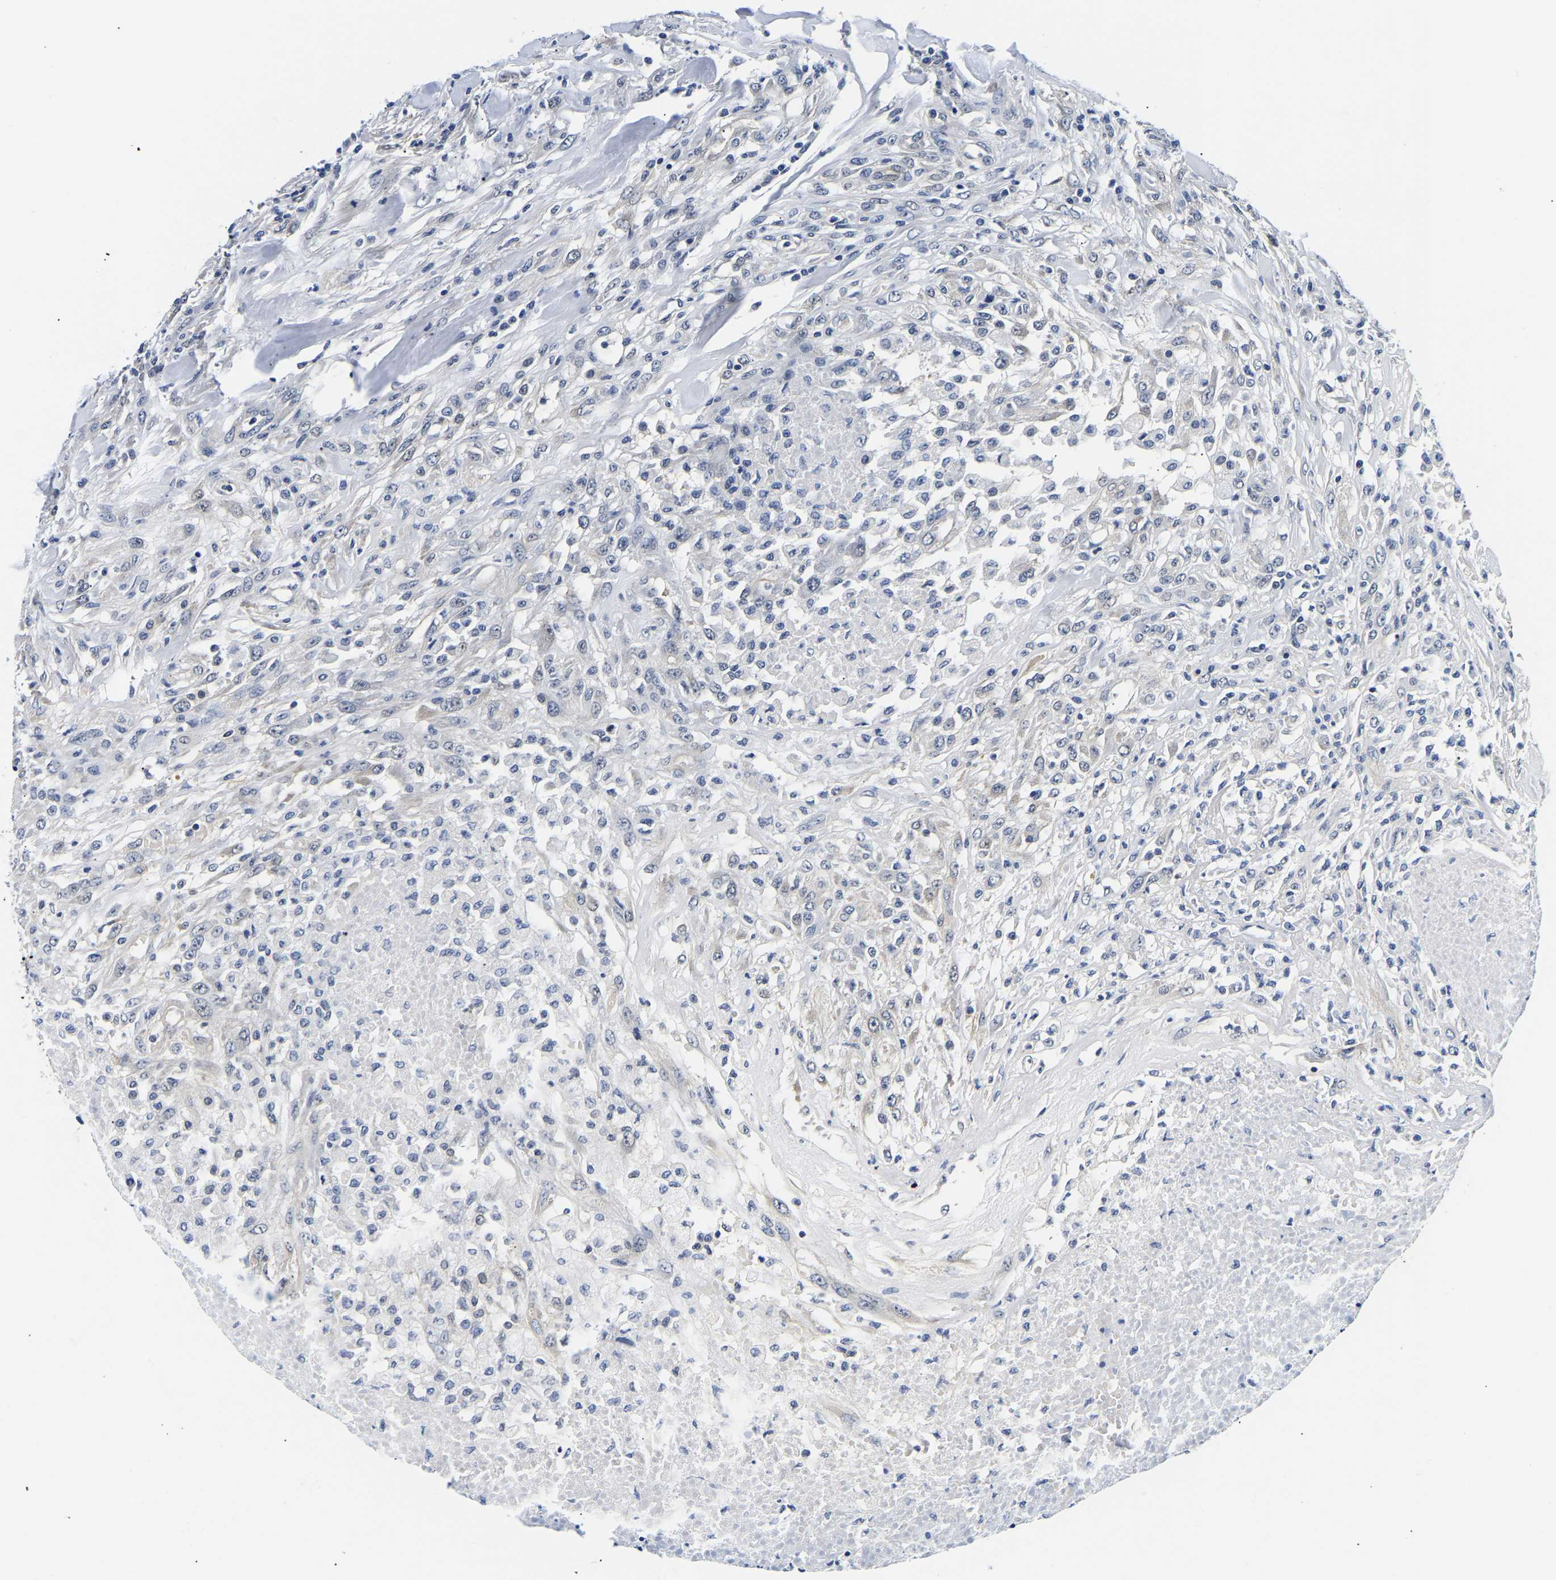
{"staining": {"intensity": "negative", "quantity": "none", "location": "none"}, "tissue": "testis cancer", "cell_type": "Tumor cells", "image_type": "cancer", "snomed": [{"axis": "morphology", "description": "Seminoma, NOS"}, {"axis": "topography", "description": "Testis"}], "caption": "A high-resolution image shows IHC staining of testis cancer (seminoma), which exhibits no significant positivity in tumor cells. (DAB (3,3'-diaminobenzidine) immunohistochemistry (IHC) visualized using brightfield microscopy, high magnification).", "gene": "UCHL3", "patient": {"sex": "male", "age": 59}}